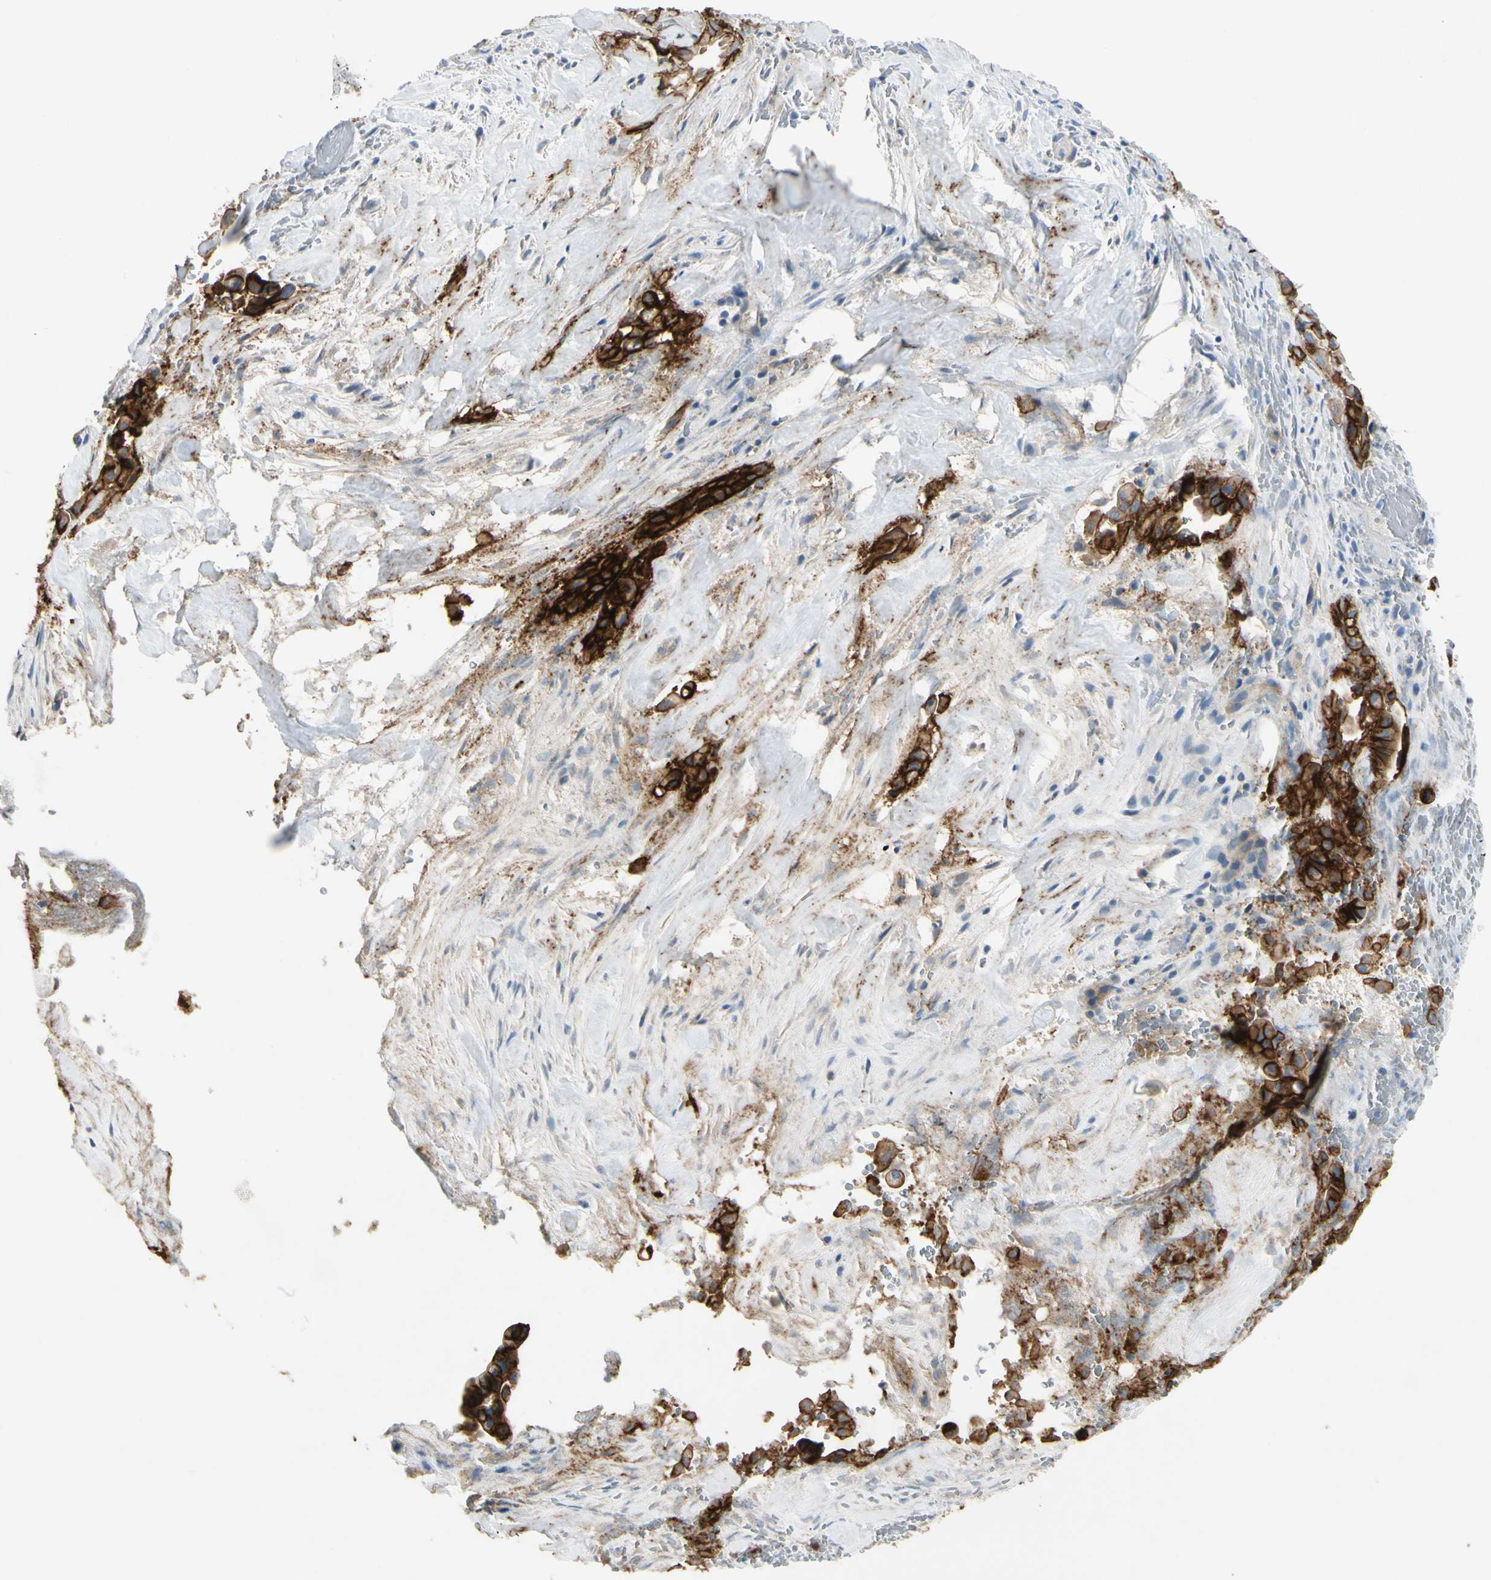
{"staining": {"intensity": "strong", "quantity": ">75%", "location": "cytoplasmic/membranous"}, "tissue": "liver cancer", "cell_type": "Tumor cells", "image_type": "cancer", "snomed": [{"axis": "morphology", "description": "Cholangiocarcinoma"}, {"axis": "topography", "description": "Liver"}], "caption": "A photomicrograph of liver cholangiocarcinoma stained for a protein demonstrates strong cytoplasmic/membranous brown staining in tumor cells.", "gene": "ITGA3", "patient": {"sex": "female", "age": 68}}